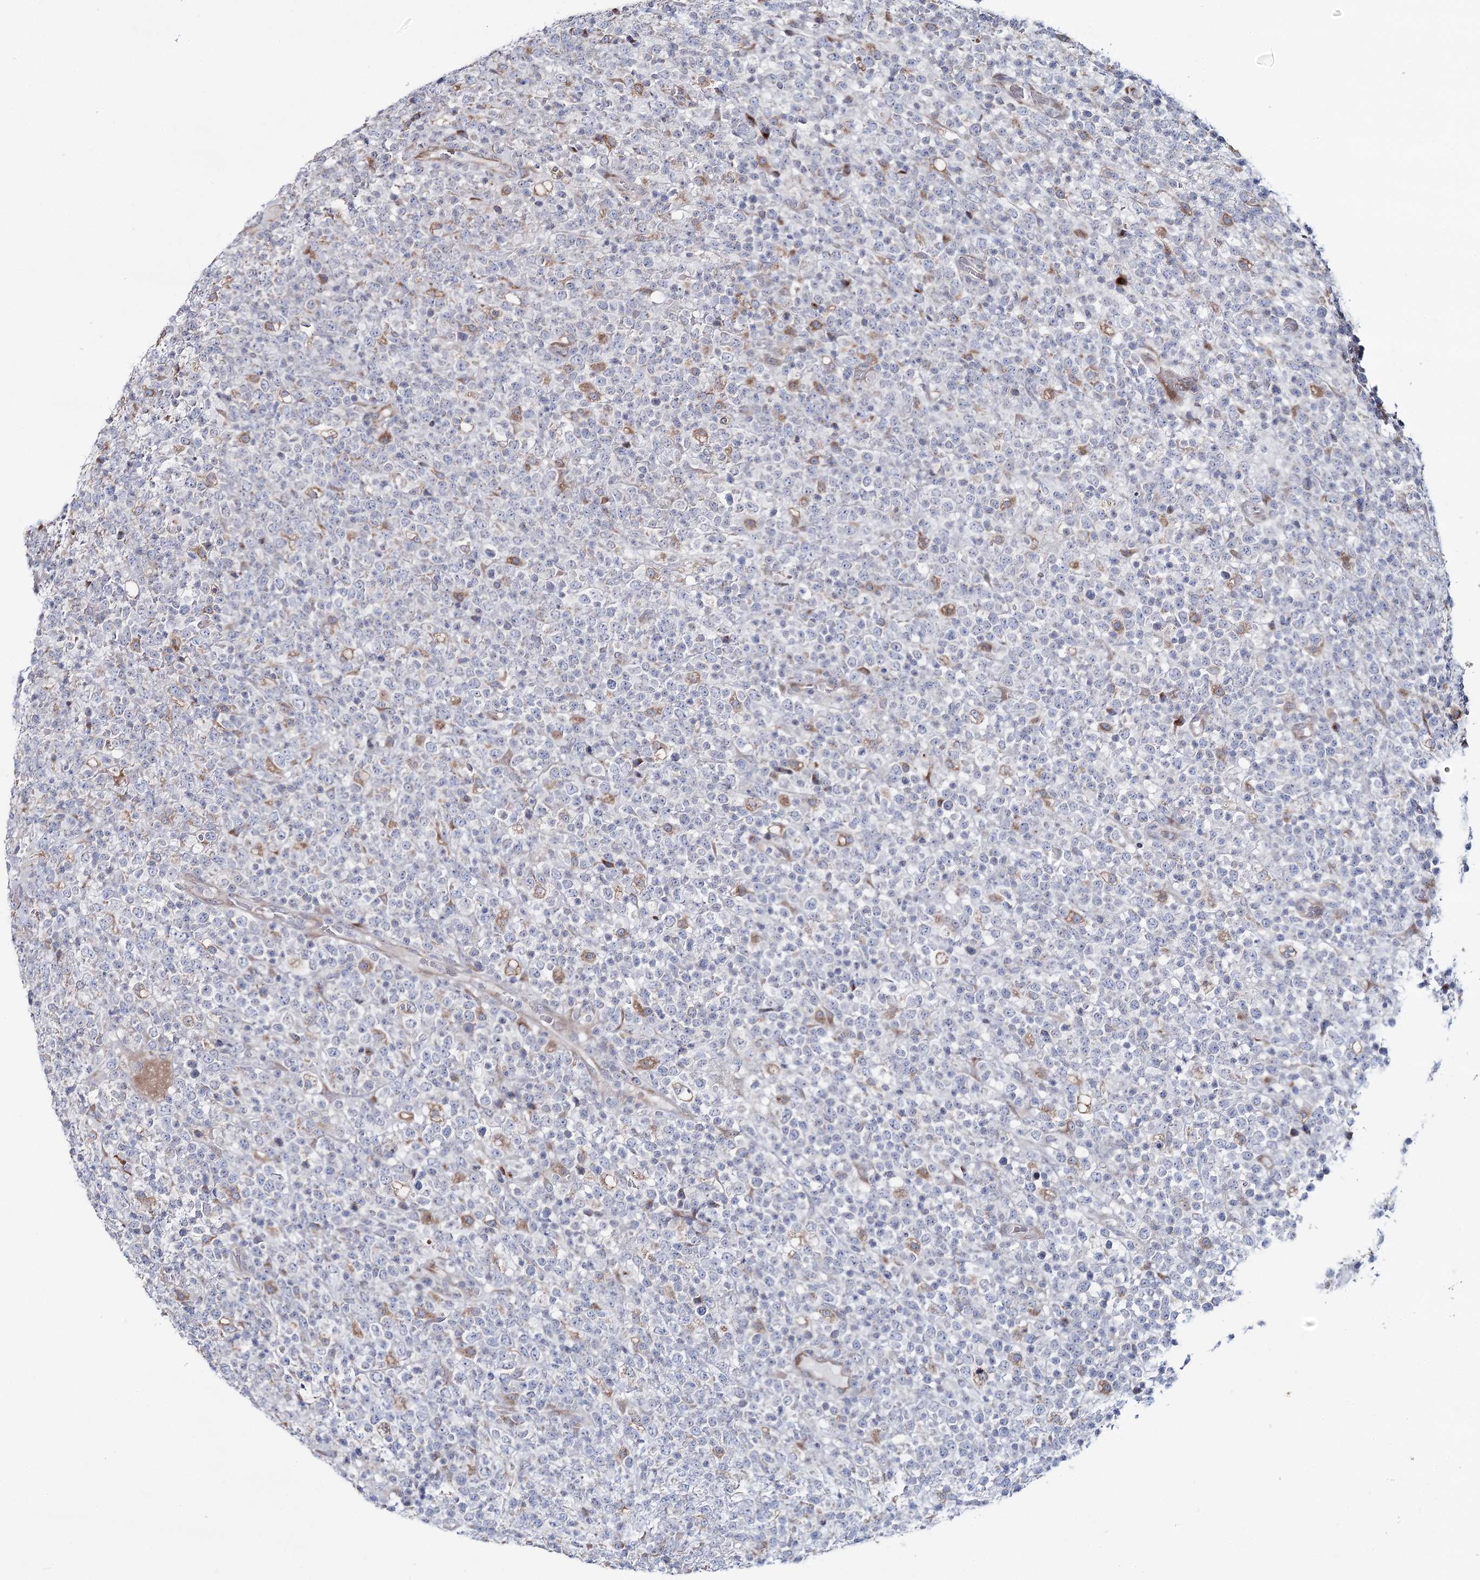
{"staining": {"intensity": "negative", "quantity": "none", "location": "none"}, "tissue": "lymphoma", "cell_type": "Tumor cells", "image_type": "cancer", "snomed": [{"axis": "morphology", "description": "Malignant lymphoma, non-Hodgkin's type, High grade"}, {"axis": "topography", "description": "Colon"}], "caption": "Immunohistochemical staining of human malignant lymphoma, non-Hodgkin's type (high-grade) exhibits no significant staining in tumor cells.", "gene": "CPLANE1", "patient": {"sex": "female", "age": 53}}